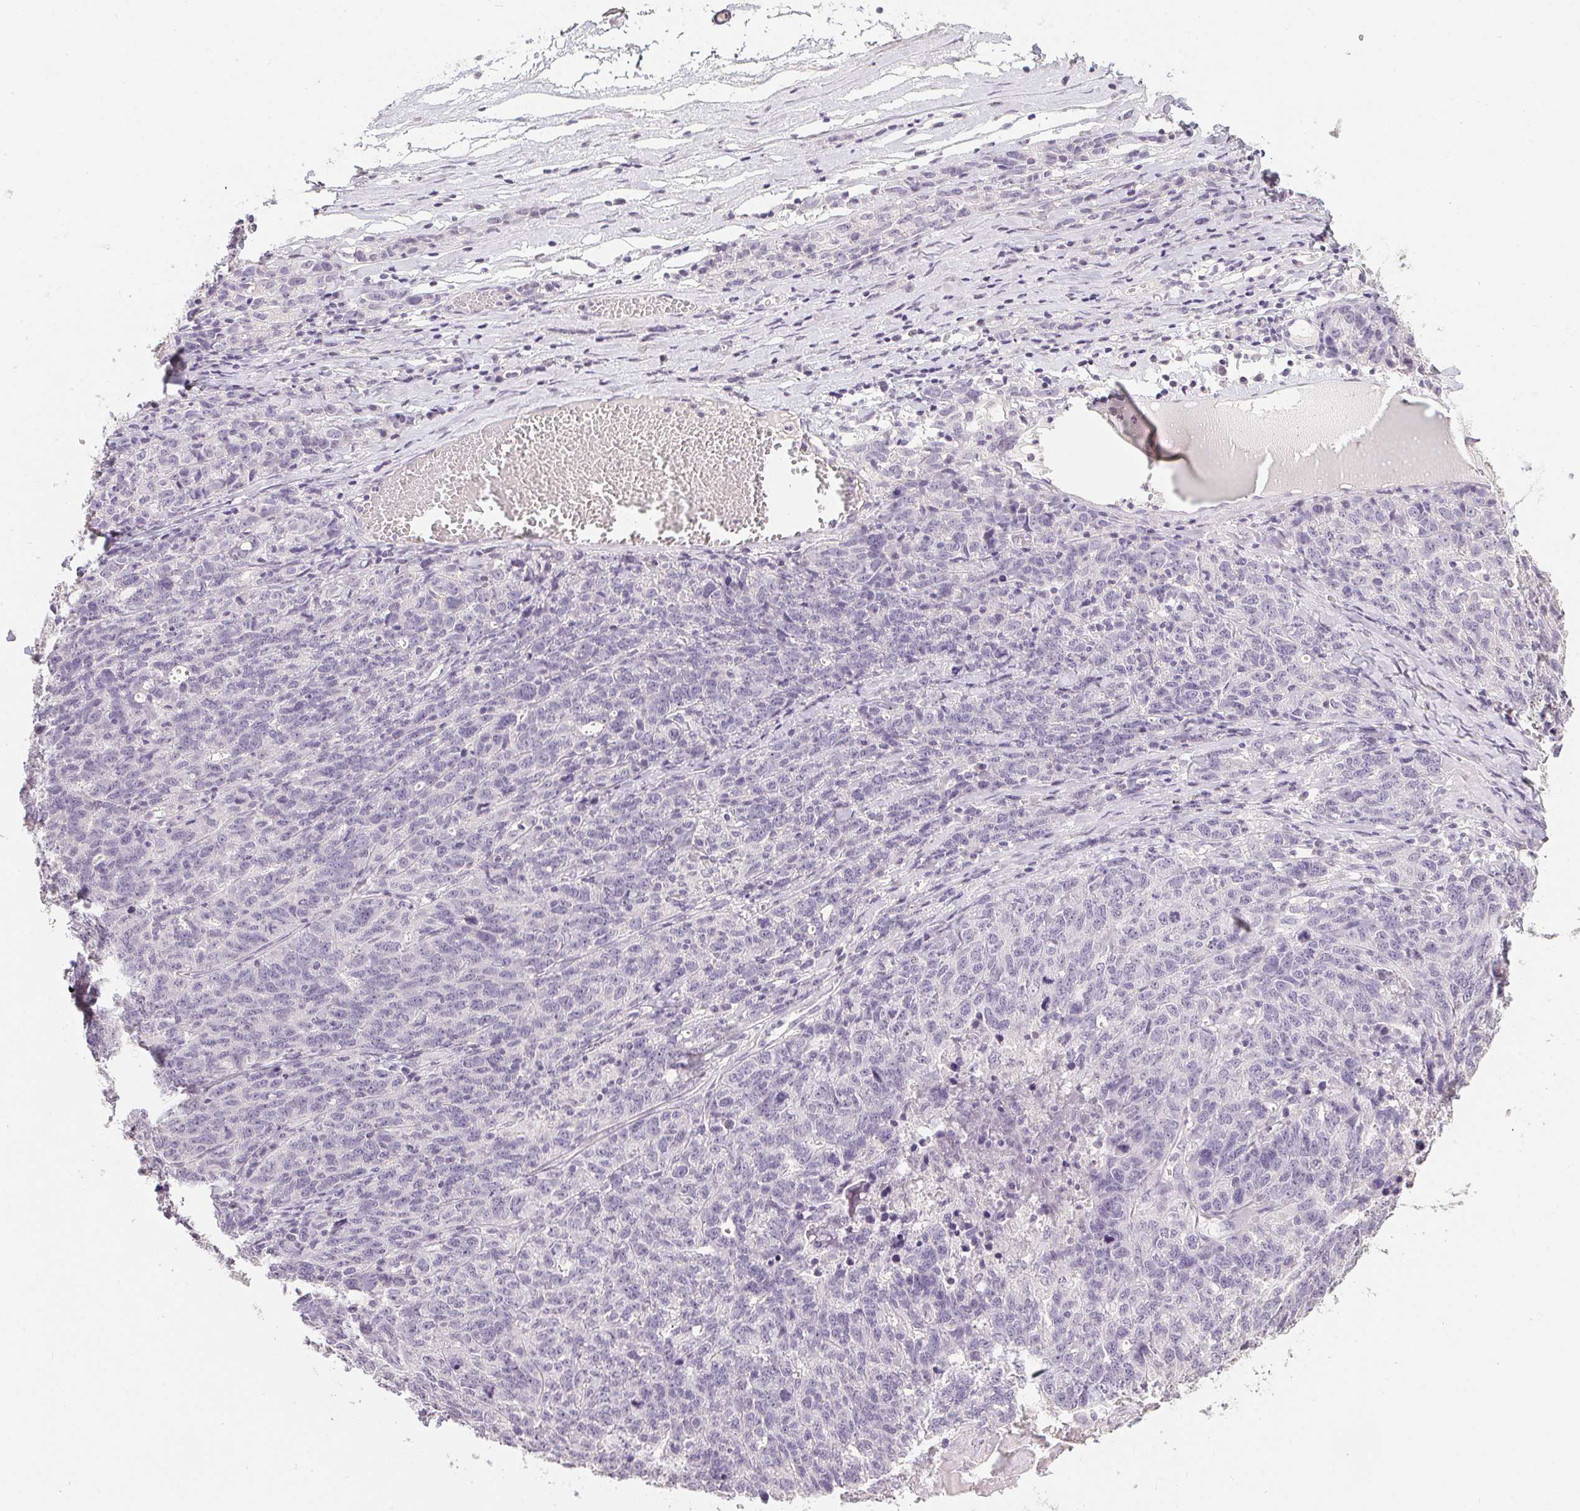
{"staining": {"intensity": "negative", "quantity": "none", "location": "none"}, "tissue": "ovarian cancer", "cell_type": "Tumor cells", "image_type": "cancer", "snomed": [{"axis": "morphology", "description": "Cystadenocarcinoma, serous, NOS"}, {"axis": "topography", "description": "Ovary"}], "caption": "The image exhibits no staining of tumor cells in ovarian cancer.", "gene": "PPY", "patient": {"sex": "female", "age": 71}}